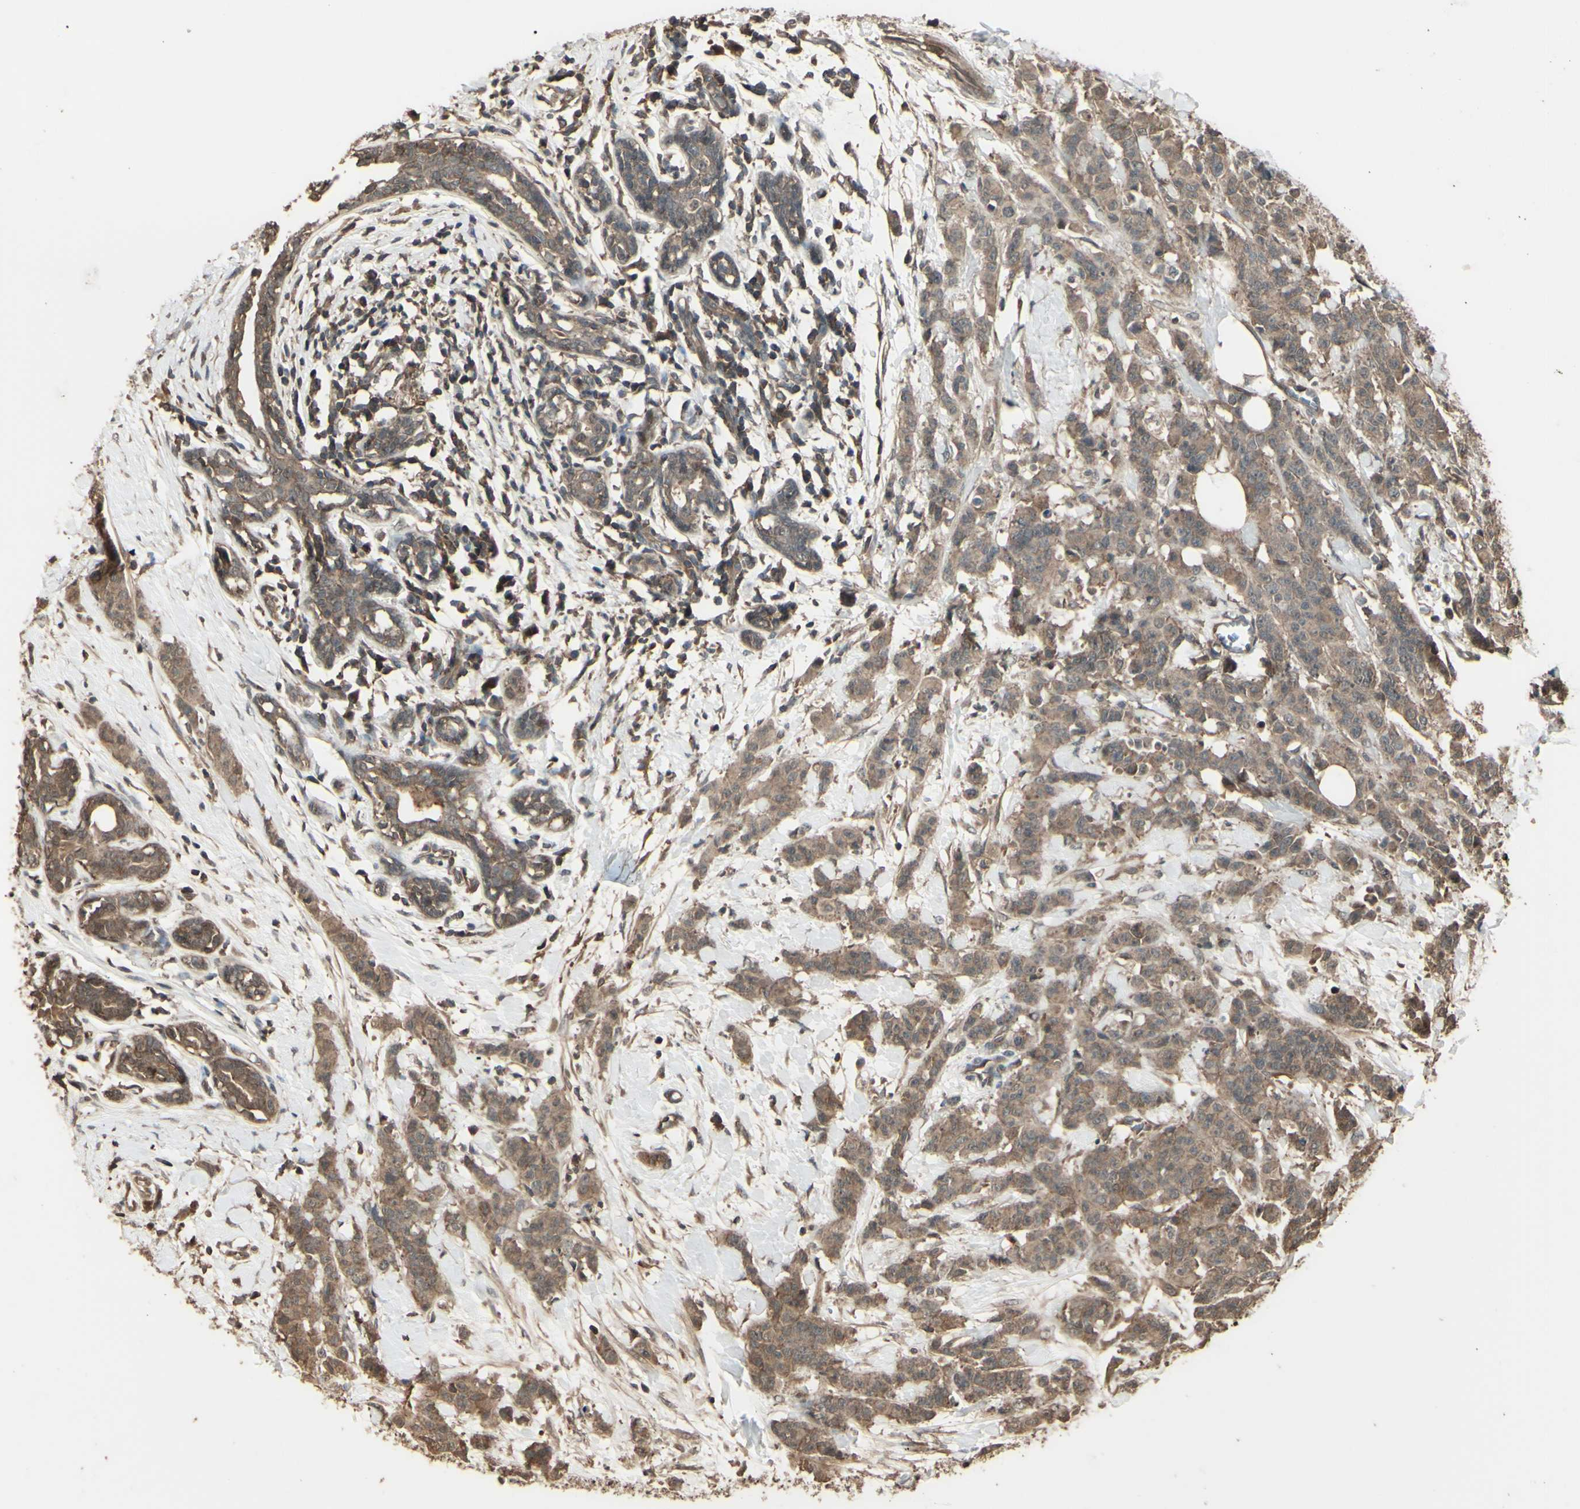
{"staining": {"intensity": "moderate", "quantity": ">75%", "location": "cytoplasmic/membranous"}, "tissue": "breast cancer", "cell_type": "Tumor cells", "image_type": "cancer", "snomed": [{"axis": "morphology", "description": "Normal tissue, NOS"}, {"axis": "morphology", "description": "Duct carcinoma"}, {"axis": "topography", "description": "Breast"}], "caption": "This image demonstrates IHC staining of breast infiltrating ductal carcinoma, with medium moderate cytoplasmic/membranous positivity in approximately >75% of tumor cells.", "gene": "GNAS", "patient": {"sex": "female", "age": 40}}